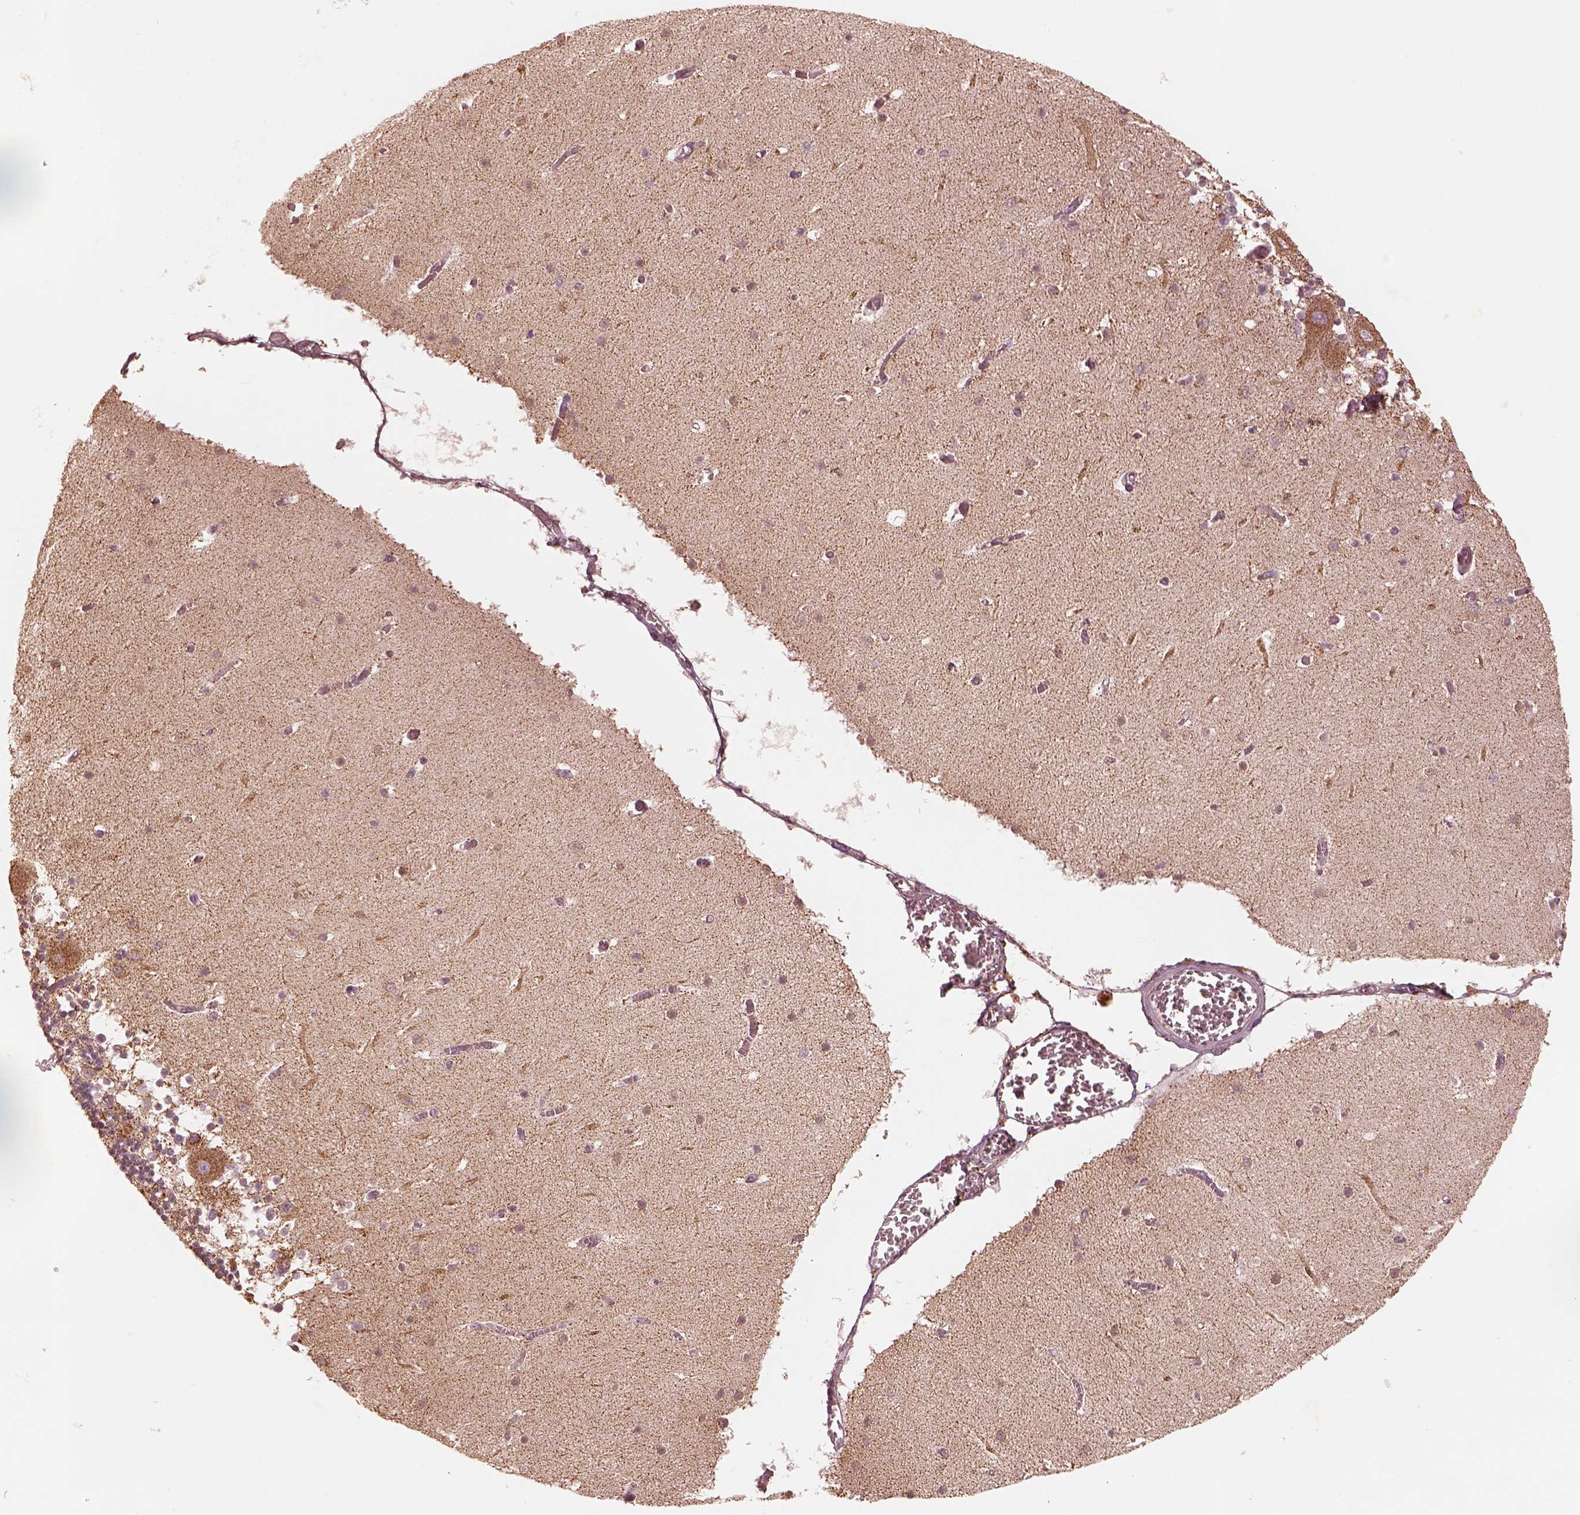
{"staining": {"intensity": "moderate", "quantity": ">75%", "location": "cytoplasmic/membranous"}, "tissue": "cerebellum", "cell_type": "Cells in granular layer", "image_type": "normal", "snomed": [{"axis": "morphology", "description": "Normal tissue, NOS"}, {"axis": "topography", "description": "Cerebellum"}], "caption": "DAB immunohistochemical staining of normal human cerebellum exhibits moderate cytoplasmic/membranous protein staining in about >75% of cells in granular layer.", "gene": "ENTPD6", "patient": {"sex": "female", "age": 28}}